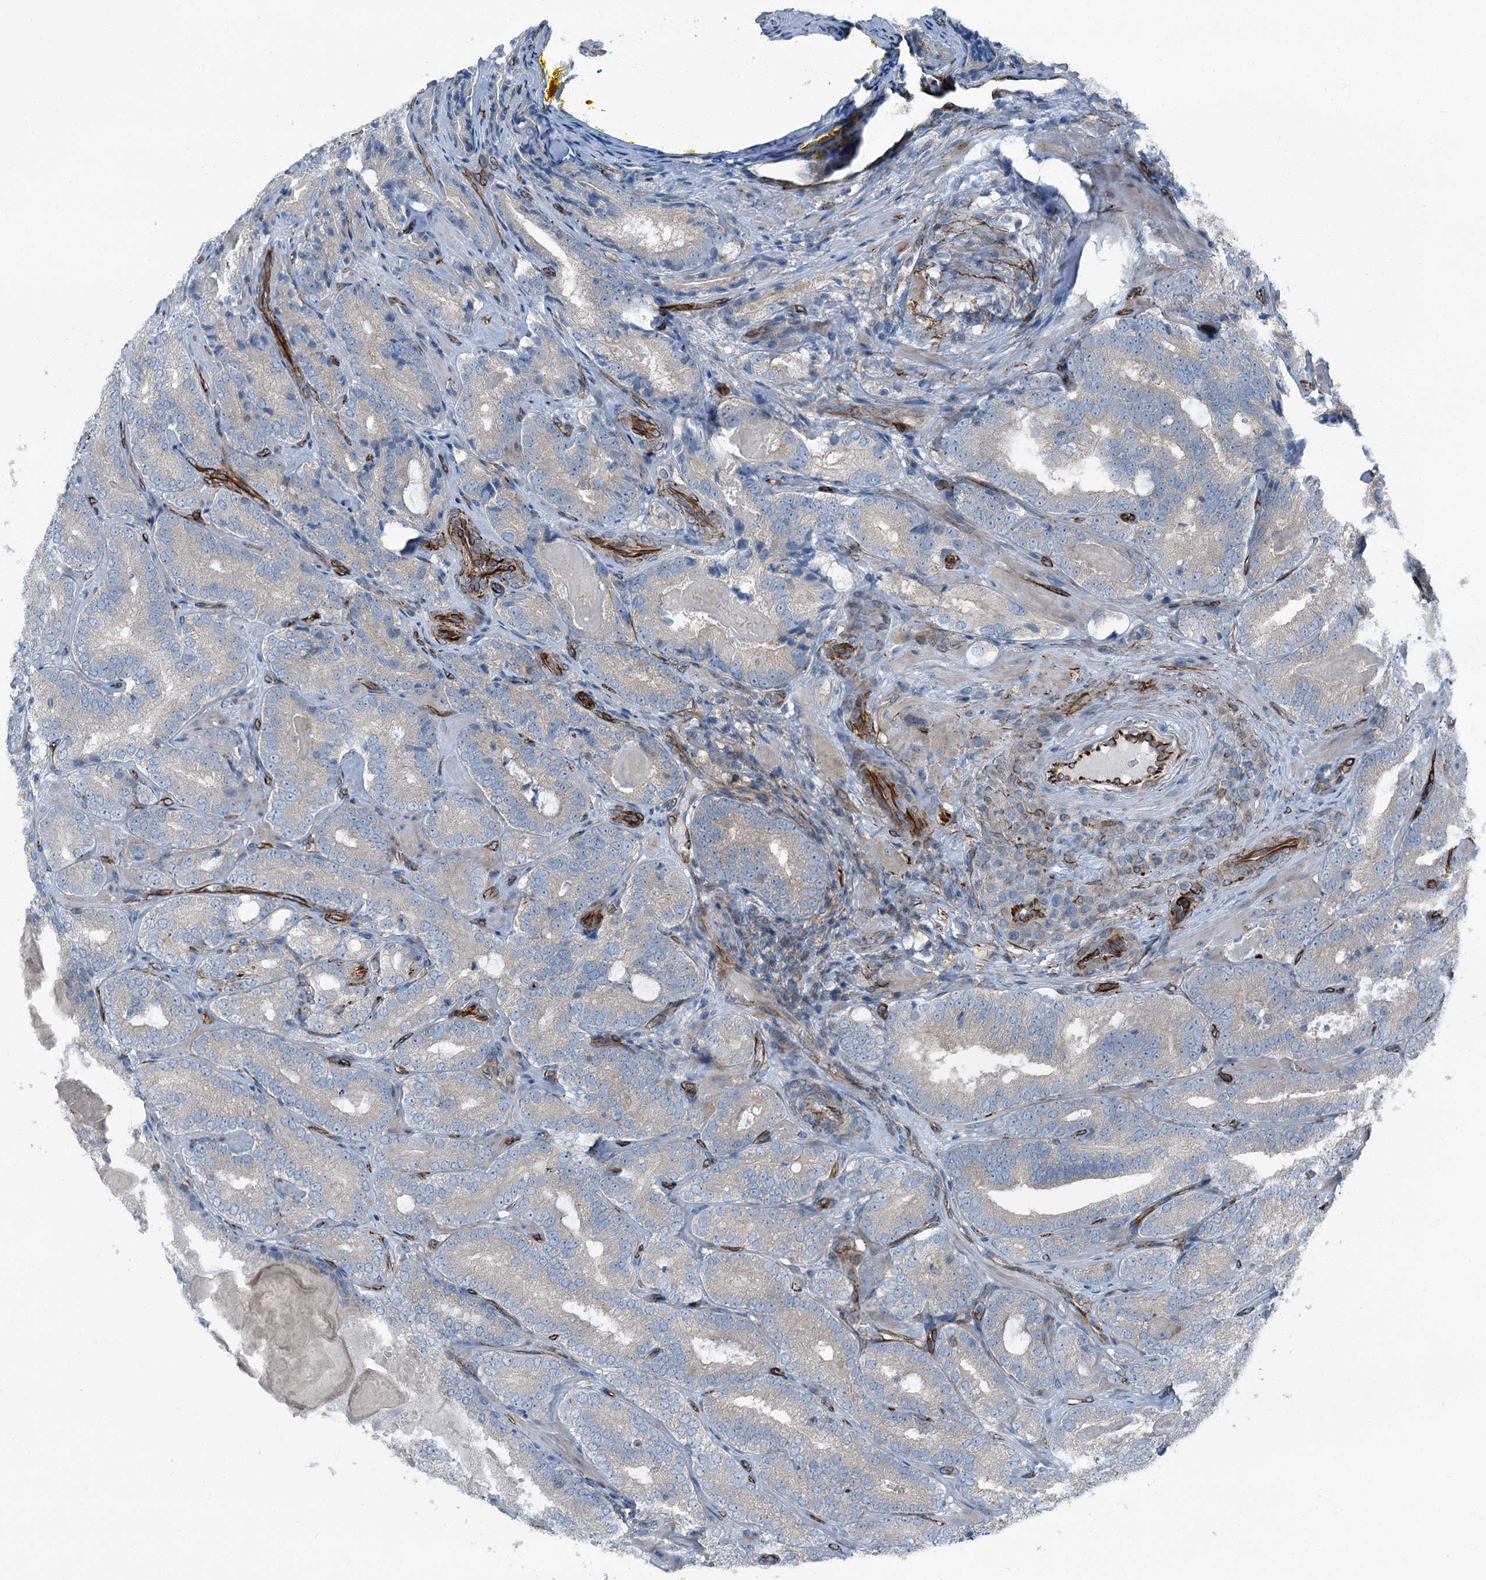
{"staining": {"intensity": "weak", "quantity": "25%-75%", "location": "cytoplasmic/membranous"}, "tissue": "prostate cancer", "cell_type": "Tumor cells", "image_type": "cancer", "snomed": [{"axis": "morphology", "description": "Adenocarcinoma, High grade"}, {"axis": "topography", "description": "Prostate"}], "caption": "Immunohistochemistry image of neoplastic tissue: adenocarcinoma (high-grade) (prostate) stained using immunohistochemistry reveals low levels of weak protein expression localized specifically in the cytoplasmic/membranous of tumor cells, appearing as a cytoplasmic/membranous brown color.", "gene": "AXL", "patient": {"sex": "male", "age": 57}}